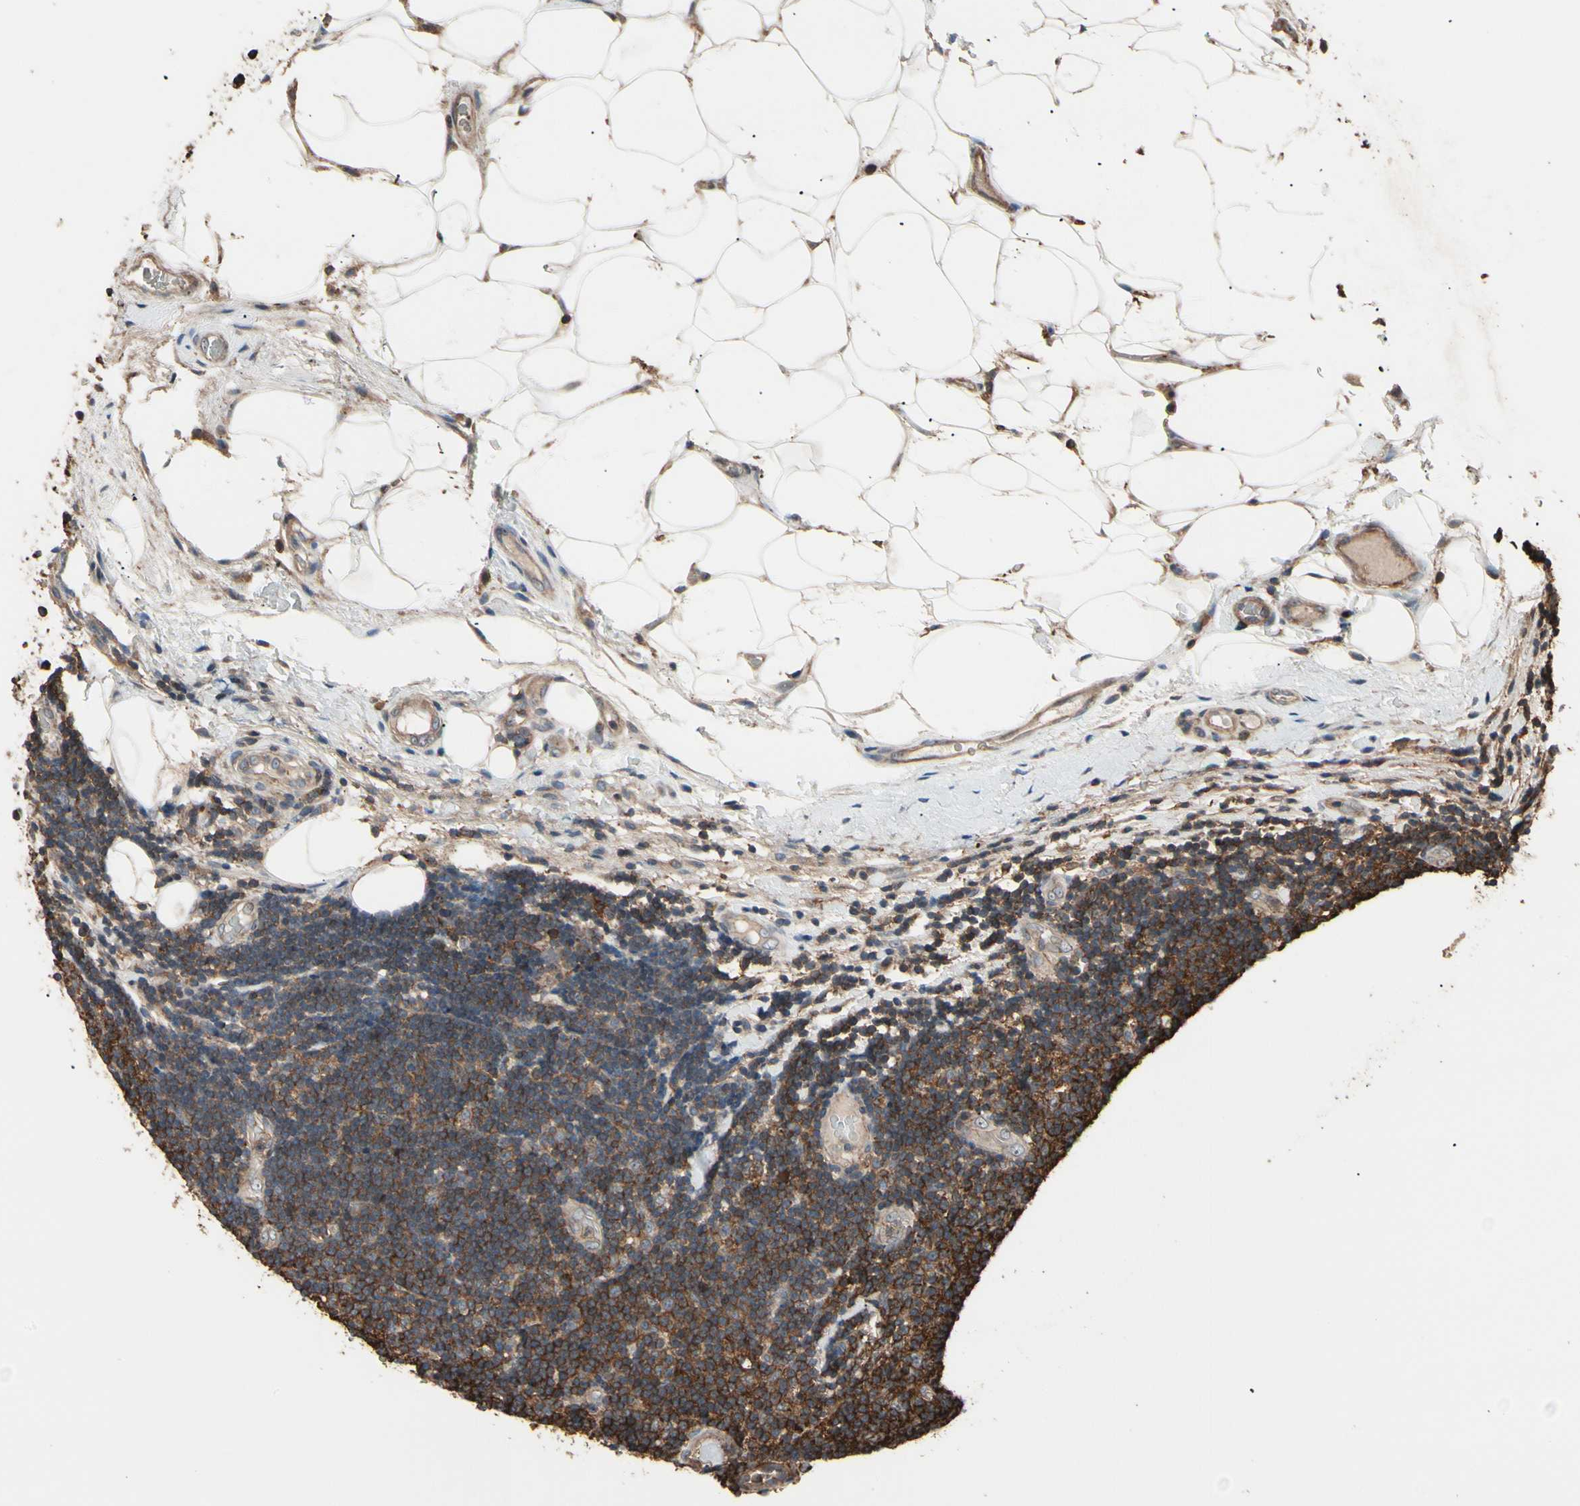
{"staining": {"intensity": "strong", "quantity": ">75%", "location": "cytoplasmic/membranous"}, "tissue": "lymphoma", "cell_type": "Tumor cells", "image_type": "cancer", "snomed": [{"axis": "morphology", "description": "Malignant lymphoma, non-Hodgkin's type, Low grade"}, {"axis": "topography", "description": "Lymph node"}], "caption": "Protein analysis of lymphoma tissue exhibits strong cytoplasmic/membranous staining in approximately >75% of tumor cells.", "gene": "MAPK13", "patient": {"sex": "male", "age": 83}}